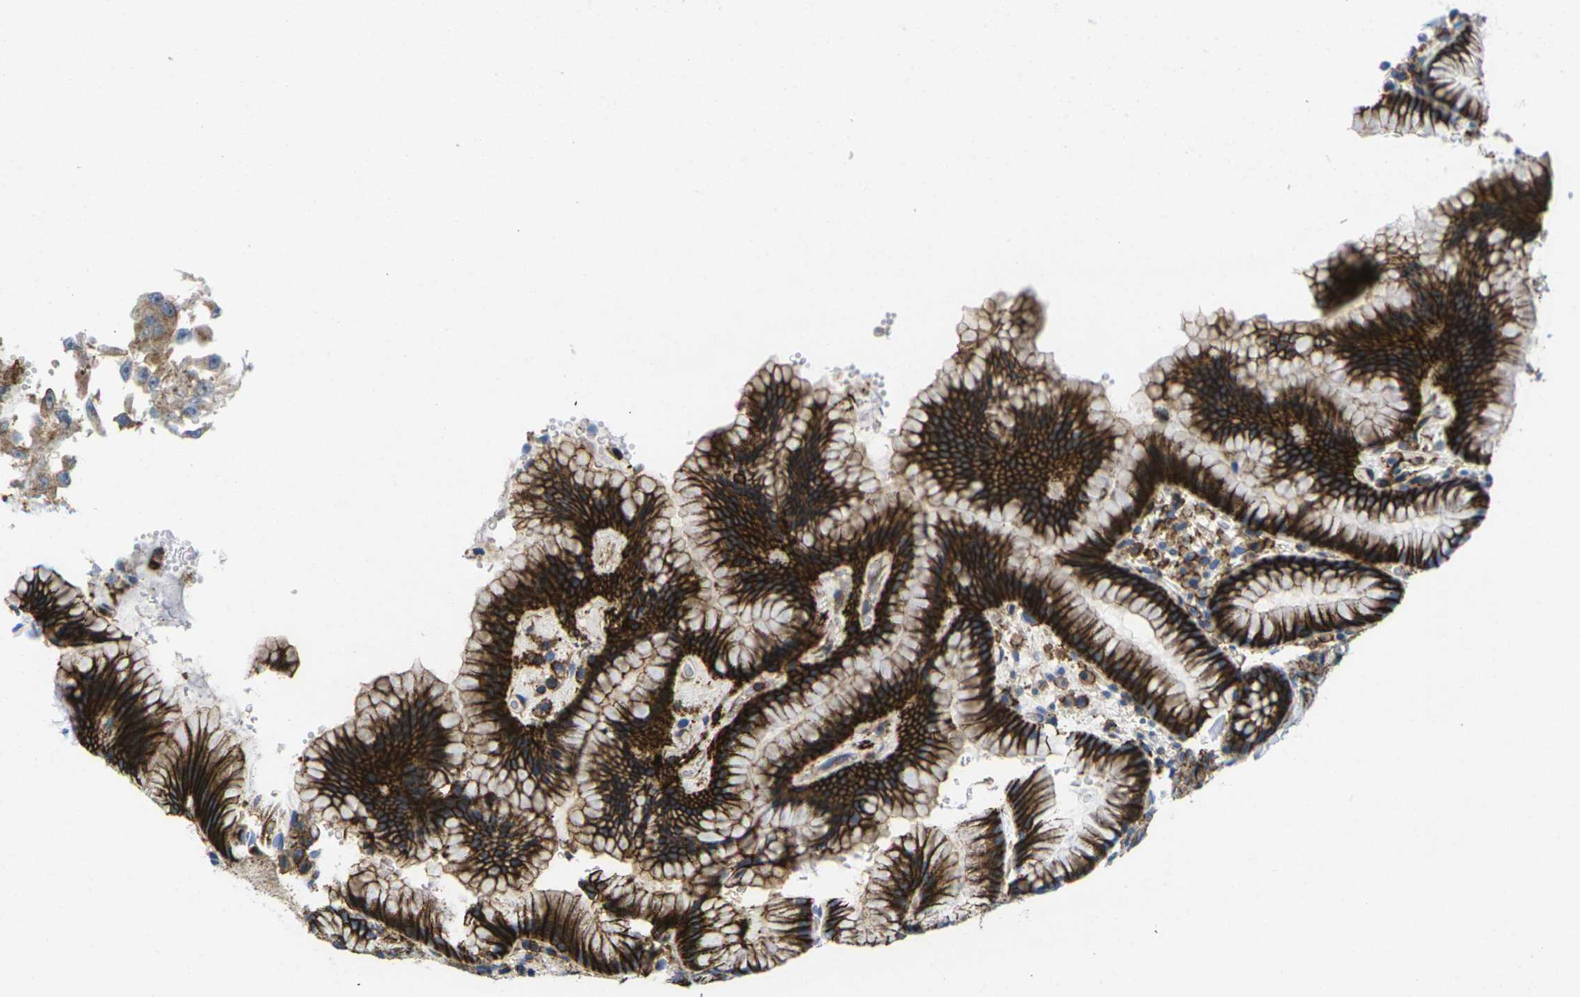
{"staining": {"intensity": "strong", "quantity": ">75%", "location": "cytoplasmic/membranous"}, "tissue": "stomach", "cell_type": "Glandular cells", "image_type": "normal", "snomed": [{"axis": "morphology", "description": "Normal tissue, NOS"}, {"axis": "topography", "description": "Stomach, lower"}], "caption": "Protein expression analysis of unremarkable stomach reveals strong cytoplasmic/membranous staining in about >75% of glandular cells. (DAB (3,3'-diaminobenzidine) IHC with brightfield microscopy, high magnification).", "gene": "IQGAP1", "patient": {"sex": "male", "age": 52}}